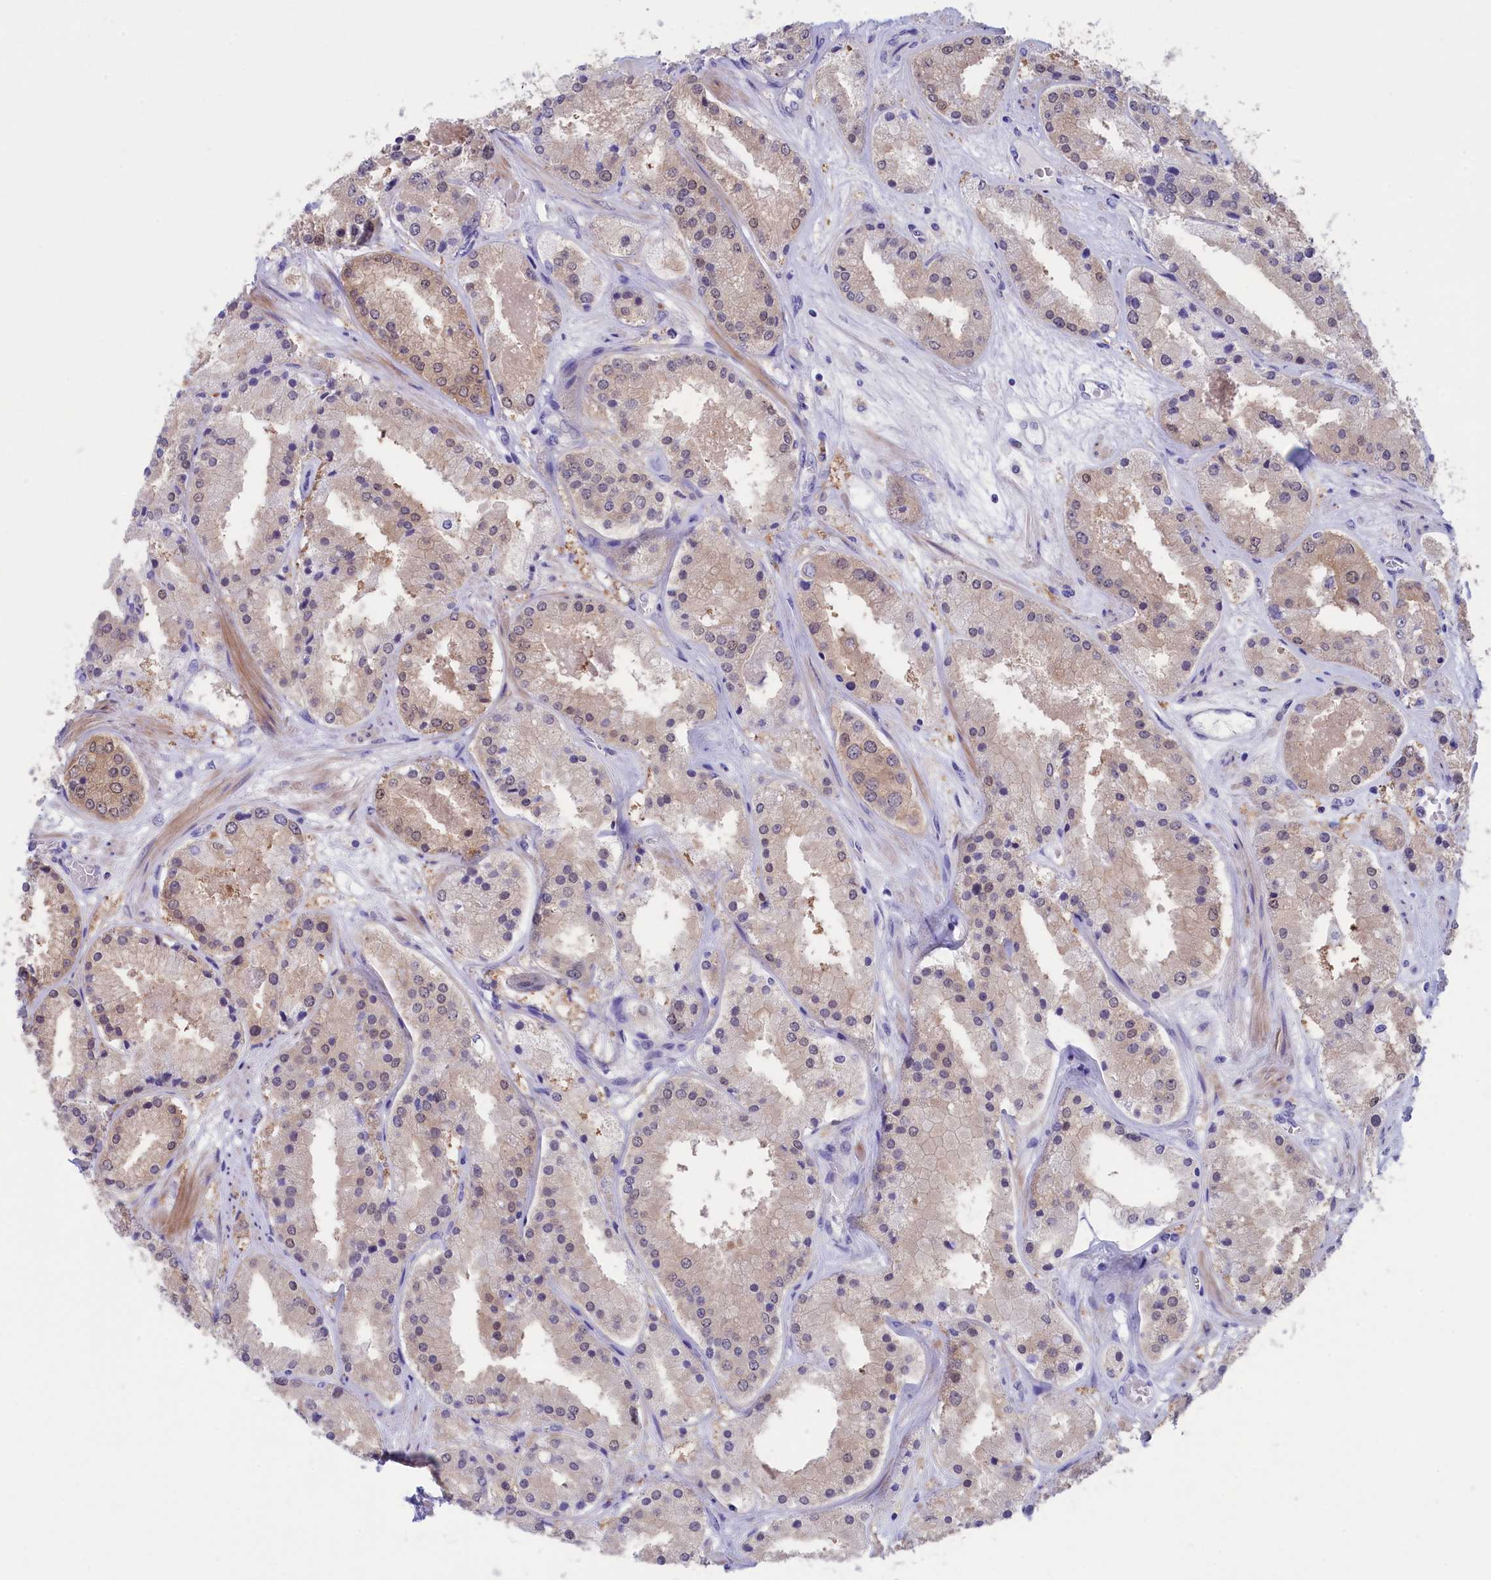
{"staining": {"intensity": "weak", "quantity": "<25%", "location": "cytoplasmic/membranous"}, "tissue": "prostate cancer", "cell_type": "Tumor cells", "image_type": "cancer", "snomed": [{"axis": "morphology", "description": "Adenocarcinoma, High grade"}, {"axis": "topography", "description": "Prostate"}], "caption": "Immunohistochemistry (IHC) image of human adenocarcinoma (high-grade) (prostate) stained for a protein (brown), which displays no expression in tumor cells. (IHC, brightfield microscopy, high magnification).", "gene": "VPS35L", "patient": {"sex": "male", "age": 63}}